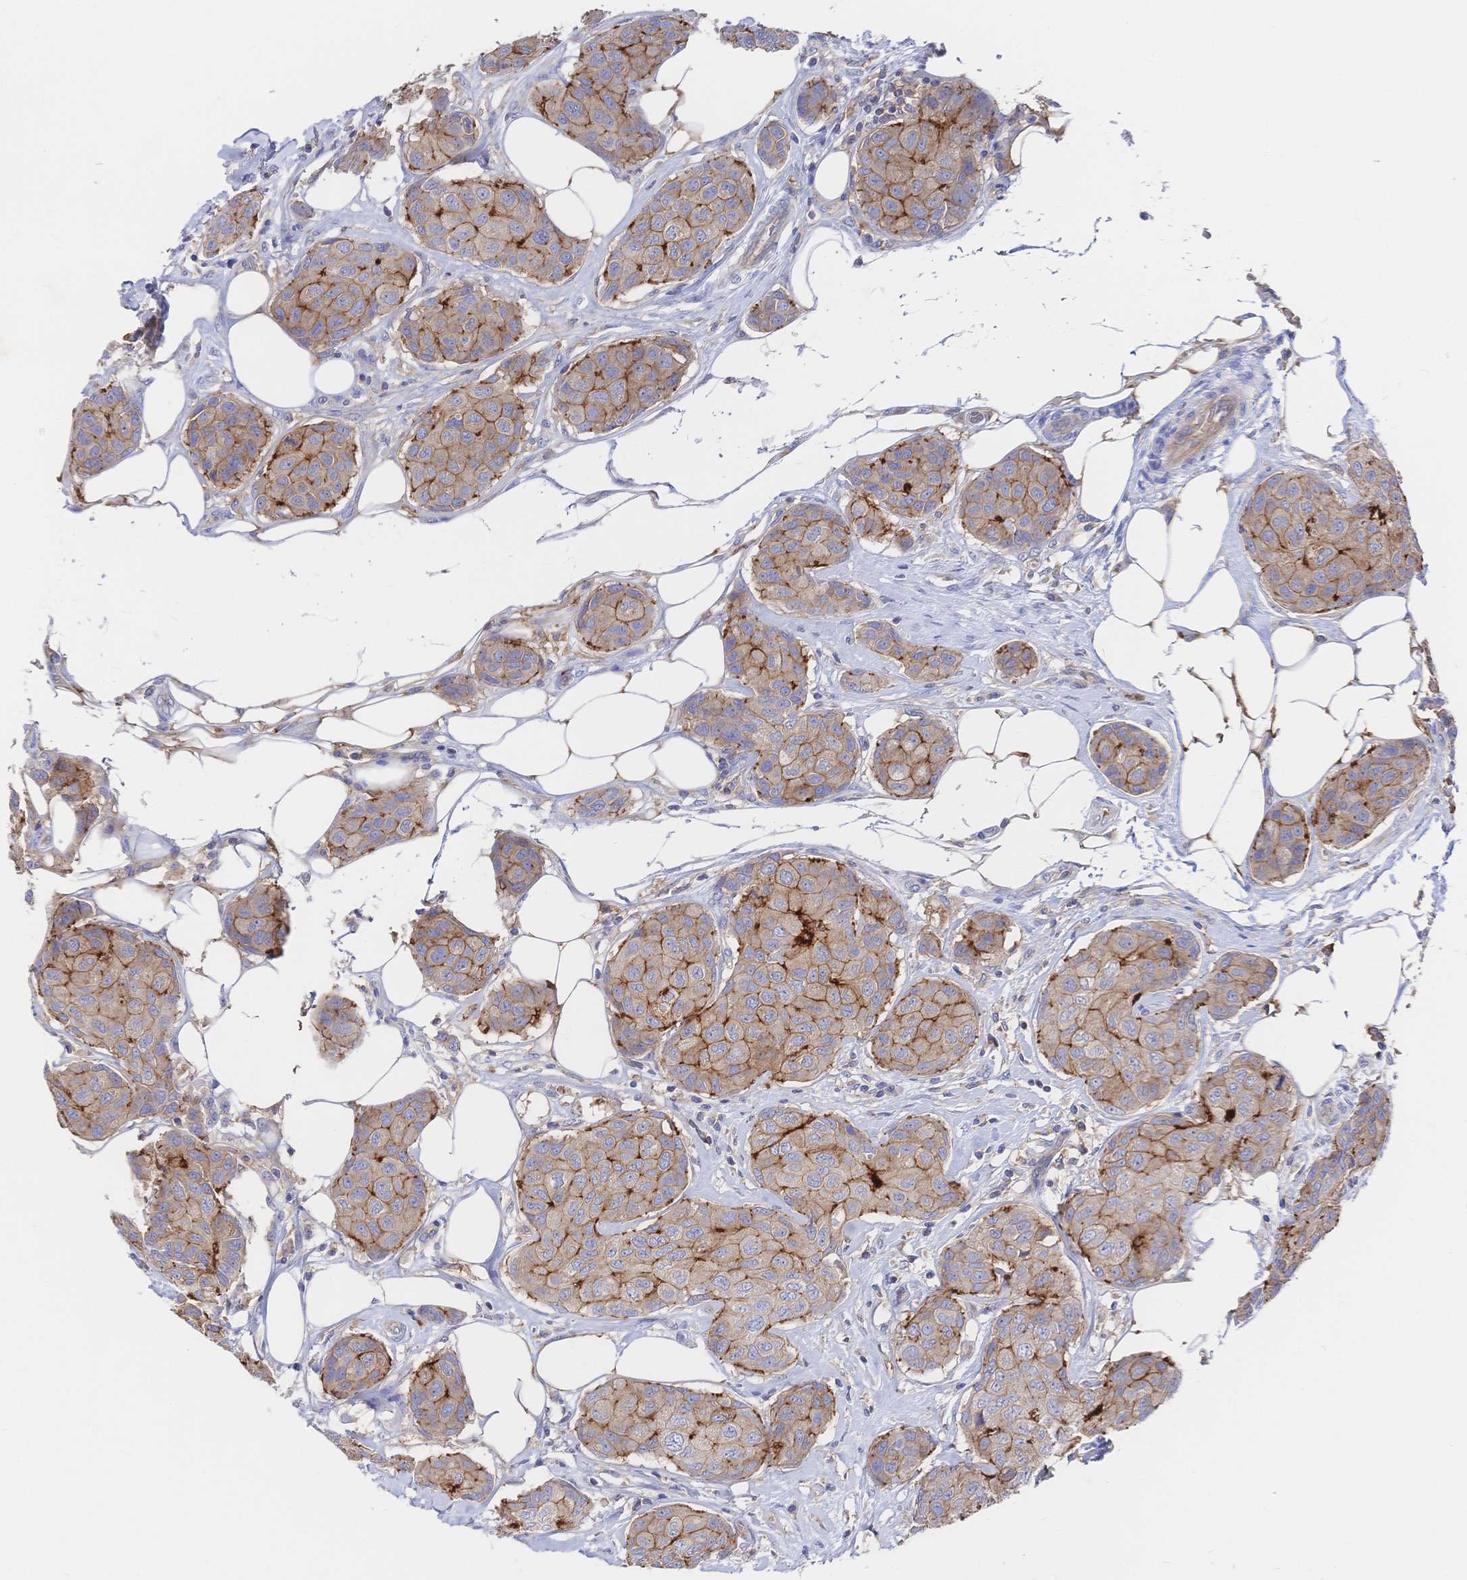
{"staining": {"intensity": "moderate", "quantity": "25%-75%", "location": "cytoplasmic/membranous"}, "tissue": "breast cancer", "cell_type": "Tumor cells", "image_type": "cancer", "snomed": [{"axis": "morphology", "description": "Duct carcinoma"}, {"axis": "topography", "description": "Breast"}, {"axis": "topography", "description": "Lymph node"}], "caption": "Tumor cells exhibit moderate cytoplasmic/membranous expression in about 25%-75% of cells in breast invasive ductal carcinoma.", "gene": "F11R", "patient": {"sex": "female", "age": 80}}